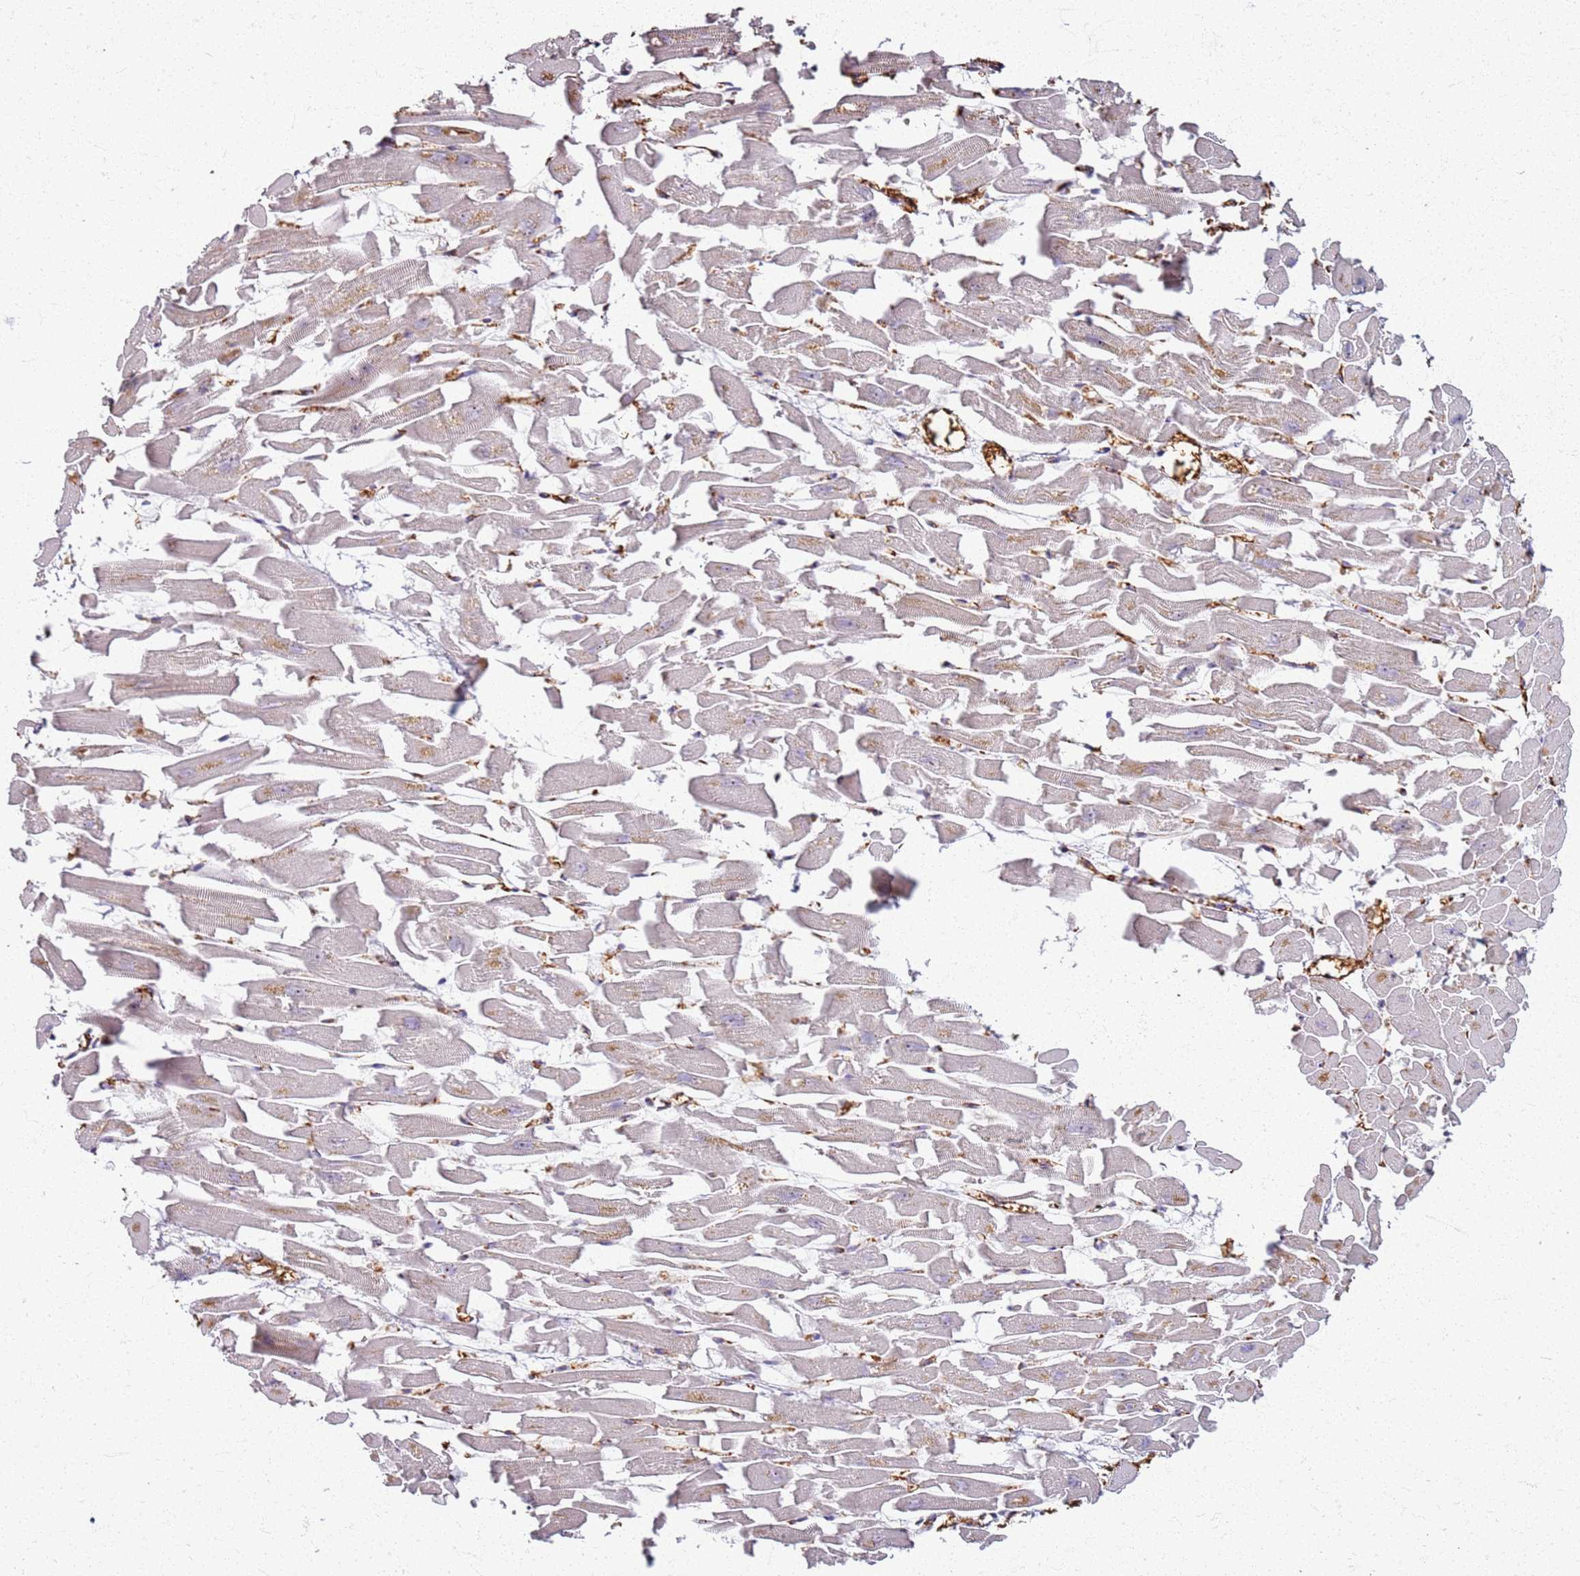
{"staining": {"intensity": "weak", "quantity": "25%-75%", "location": "cytoplasmic/membranous"}, "tissue": "heart muscle", "cell_type": "Cardiomyocytes", "image_type": "normal", "snomed": [{"axis": "morphology", "description": "Normal tissue, NOS"}, {"axis": "topography", "description": "Heart"}], "caption": "Human heart muscle stained for a protein (brown) shows weak cytoplasmic/membranous positive staining in approximately 25%-75% of cardiomyocytes.", "gene": "KRI1", "patient": {"sex": "female", "age": 64}}